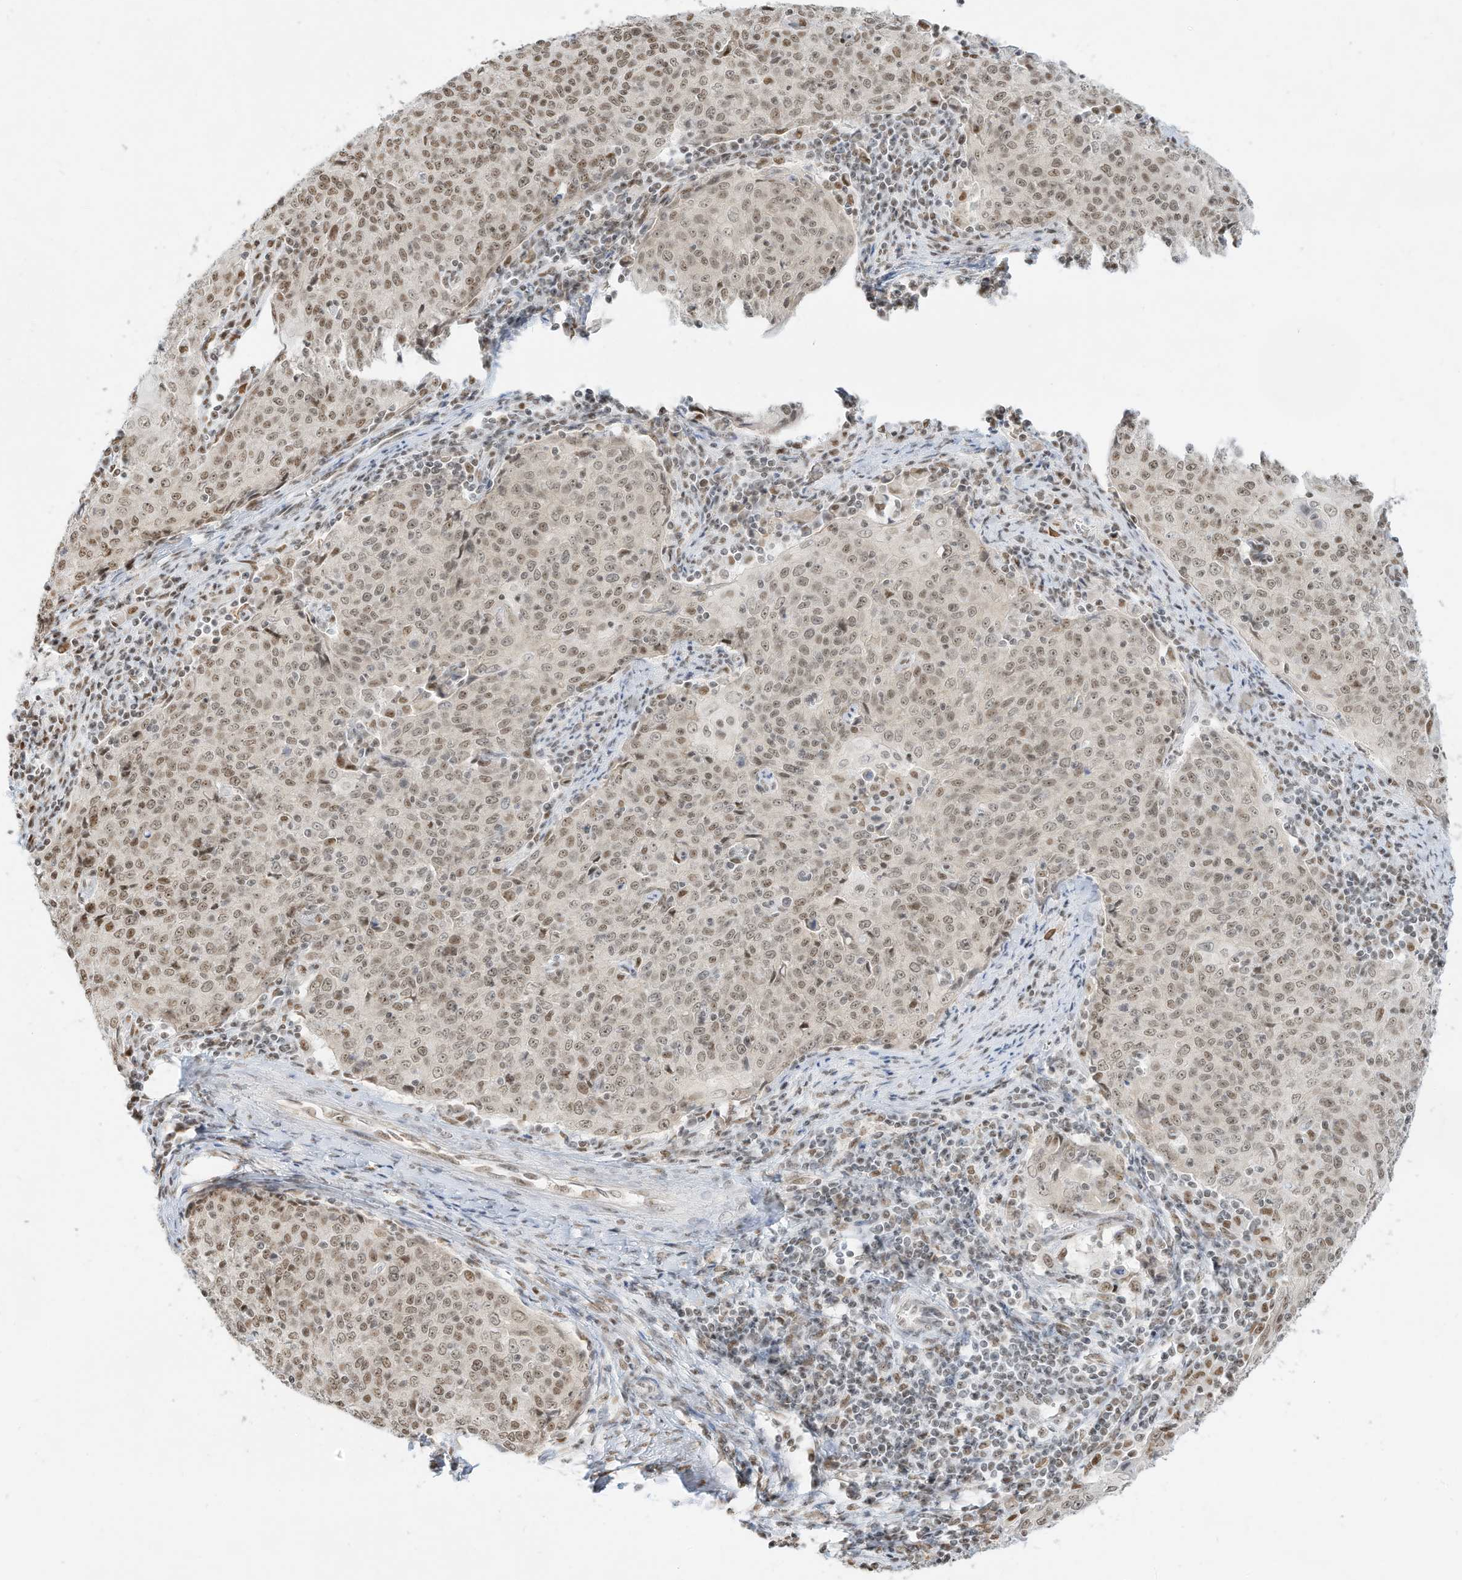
{"staining": {"intensity": "moderate", "quantity": "25%-75%", "location": "nuclear"}, "tissue": "cervical cancer", "cell_type": "Tumor cells", "image_type": "cancer", "snomed": [{"axis": "morphology", "description": "Squamous cell carcinoma, NOS"}, {"axis": "topography", "description": "Cervix"}], "caption": "Immunohistochemical staining of human cervical cancer reveals medium levels of moderate nuclear protein expression in about 25%-75% of tumor cells.", "gene": "NHSL1", "patient": {"sex": "female", "age": 48}}